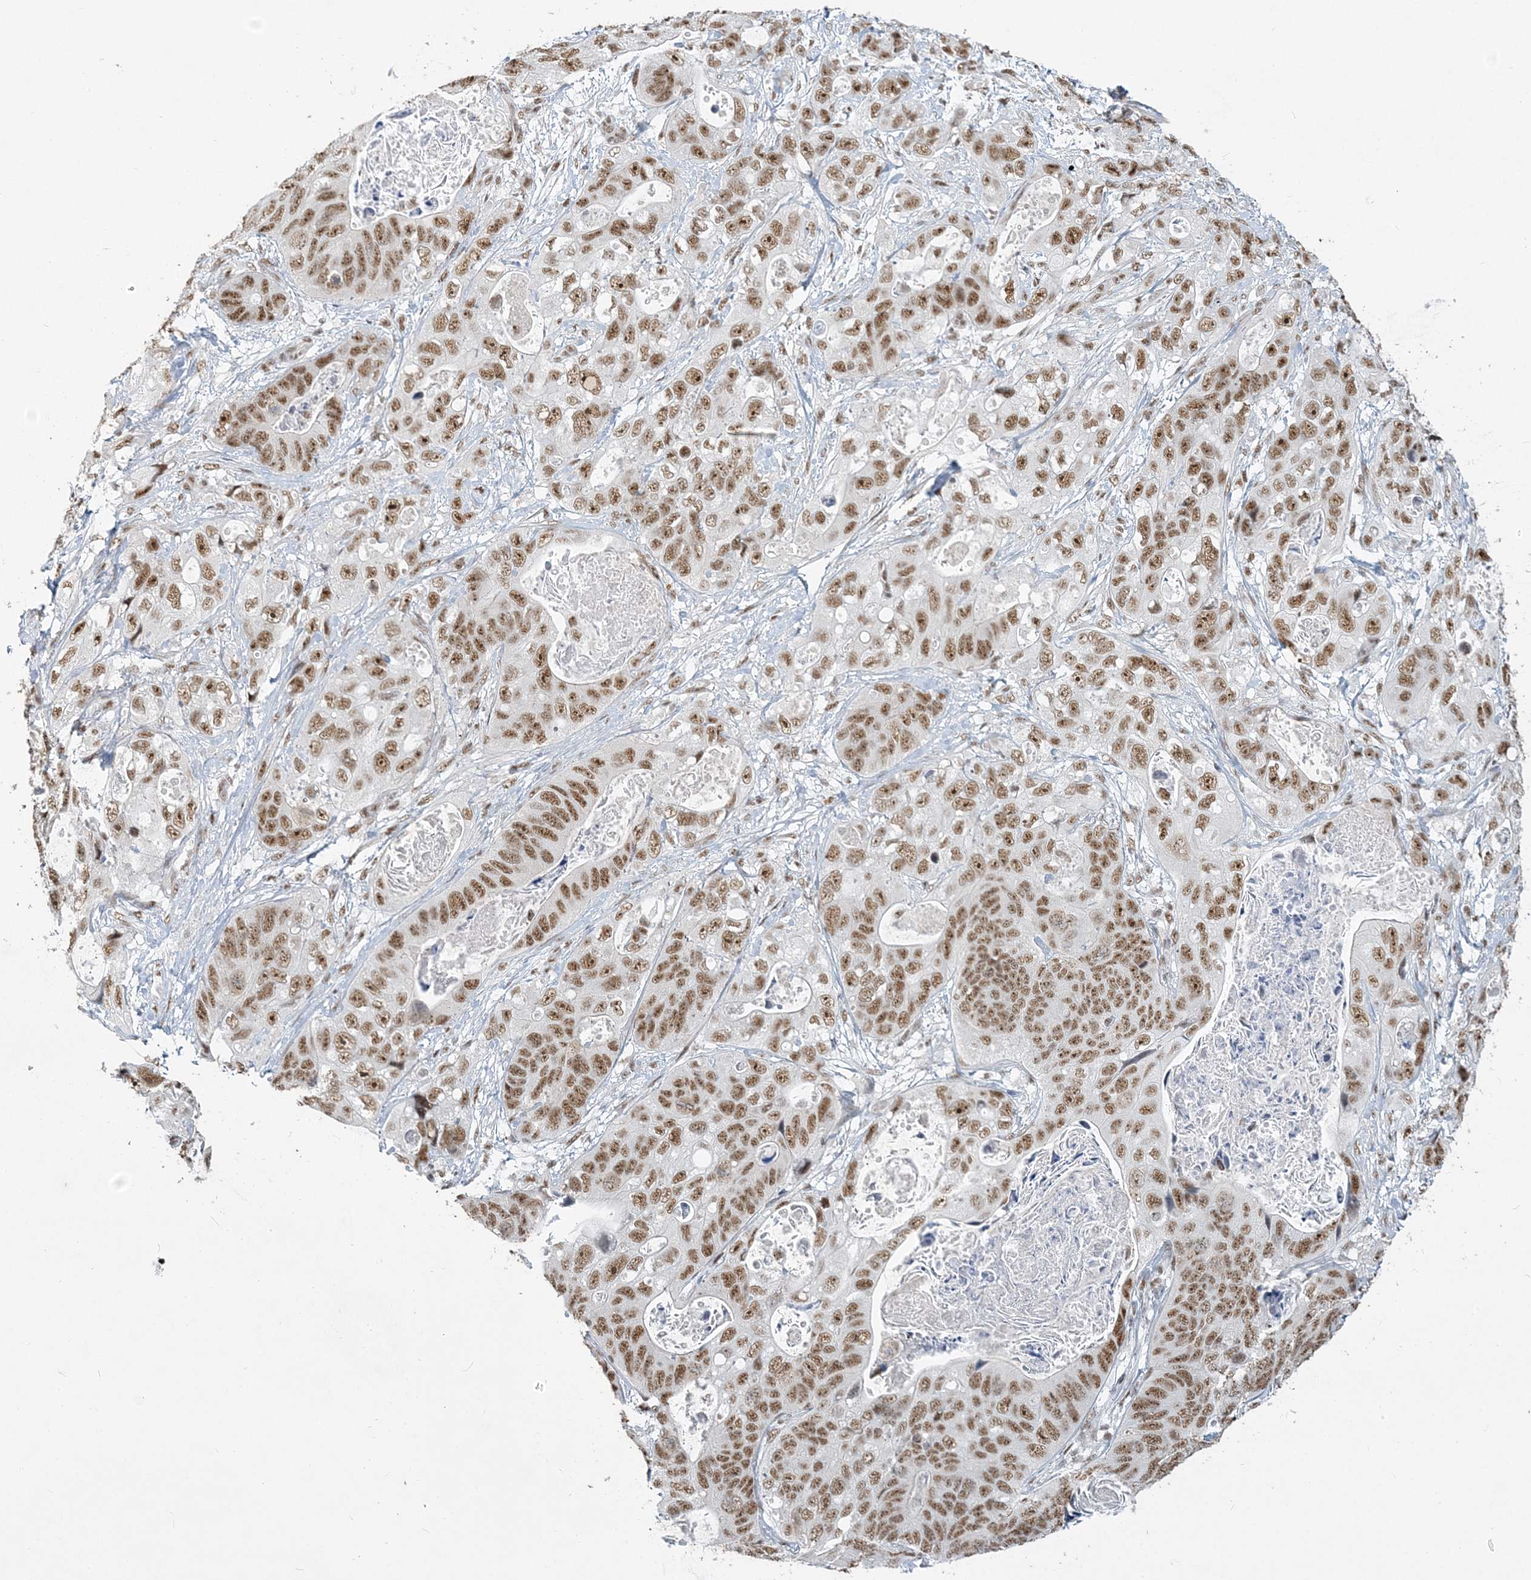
{"staining": {"intensity": "moderate", "quantity": ">75%", "location": "nuclear"}, "tissue": "stomach cancer", "cell_type": "Tumor cells", "image_type": "cancer", "snomed": [{"axis": "morphology", "description": "Adenocarcinoma, NOS"}, {"axis": "topography", "description": "Stomach"}], "caption": "Protein expression analysis of stomach cancer (adenocarcinoma) reveals moderate nuclear positivity in approximately >75% of tumor cells.", "gene": "PLRG1", "patient": {"sex": "female", "age": 89}}